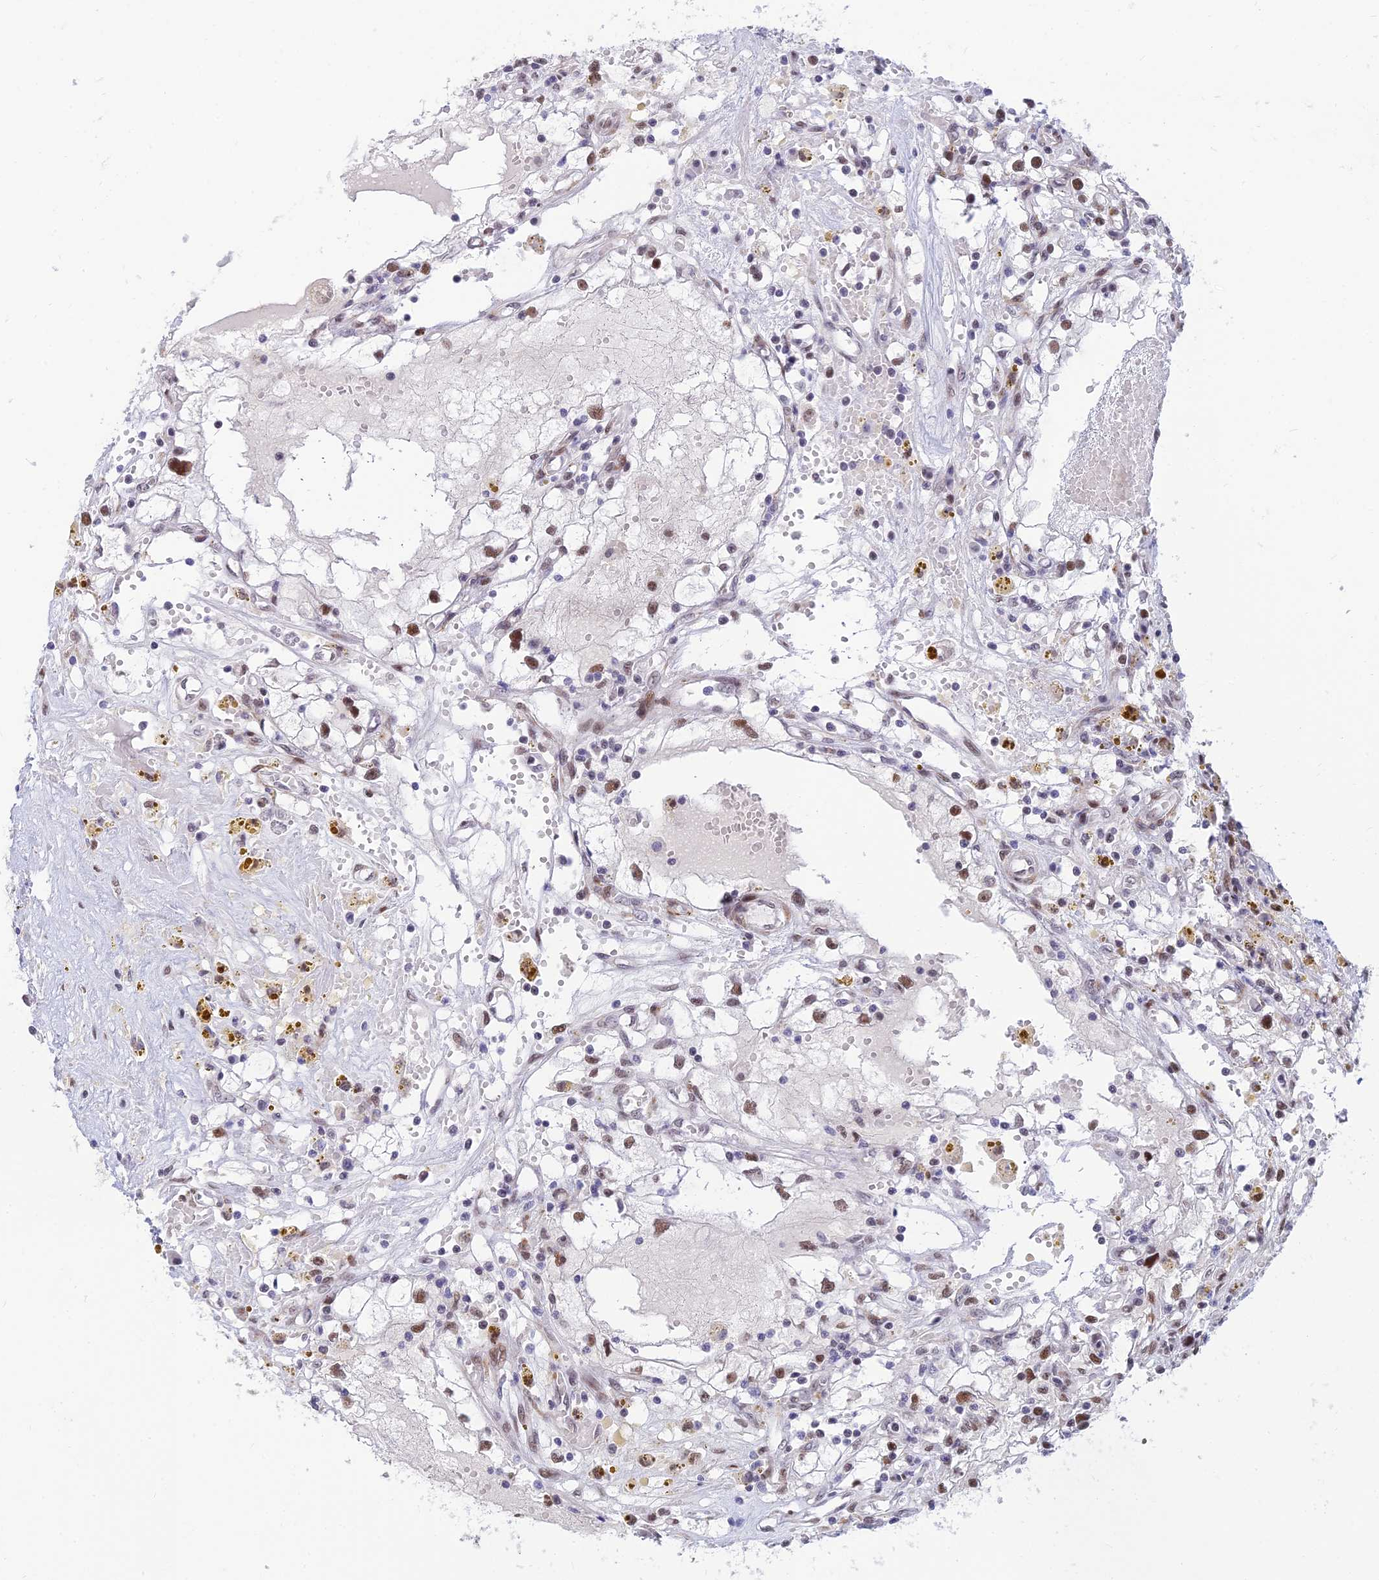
{"staining": {"intensity": "weak", "quantity": "25%-75%", "location": "nuclear"}, "tissue": "renal cancer", "cell_type": "Tumor cells", "image_type": "cancer", "snomed": [{"axis": "morphology", "description": "Adenocarcinoma, NOS"}, {"axis": "topography", "description": "Kidney"}], "caption": "Renal cancer (adenocarcinoma) stained with immunohistochemistry (IHC) shows weak nuclear staining in approximately 25%-75% of tumor cells.", "gene": "CLK4", "patient": {"sex": "male", "age": 56}}